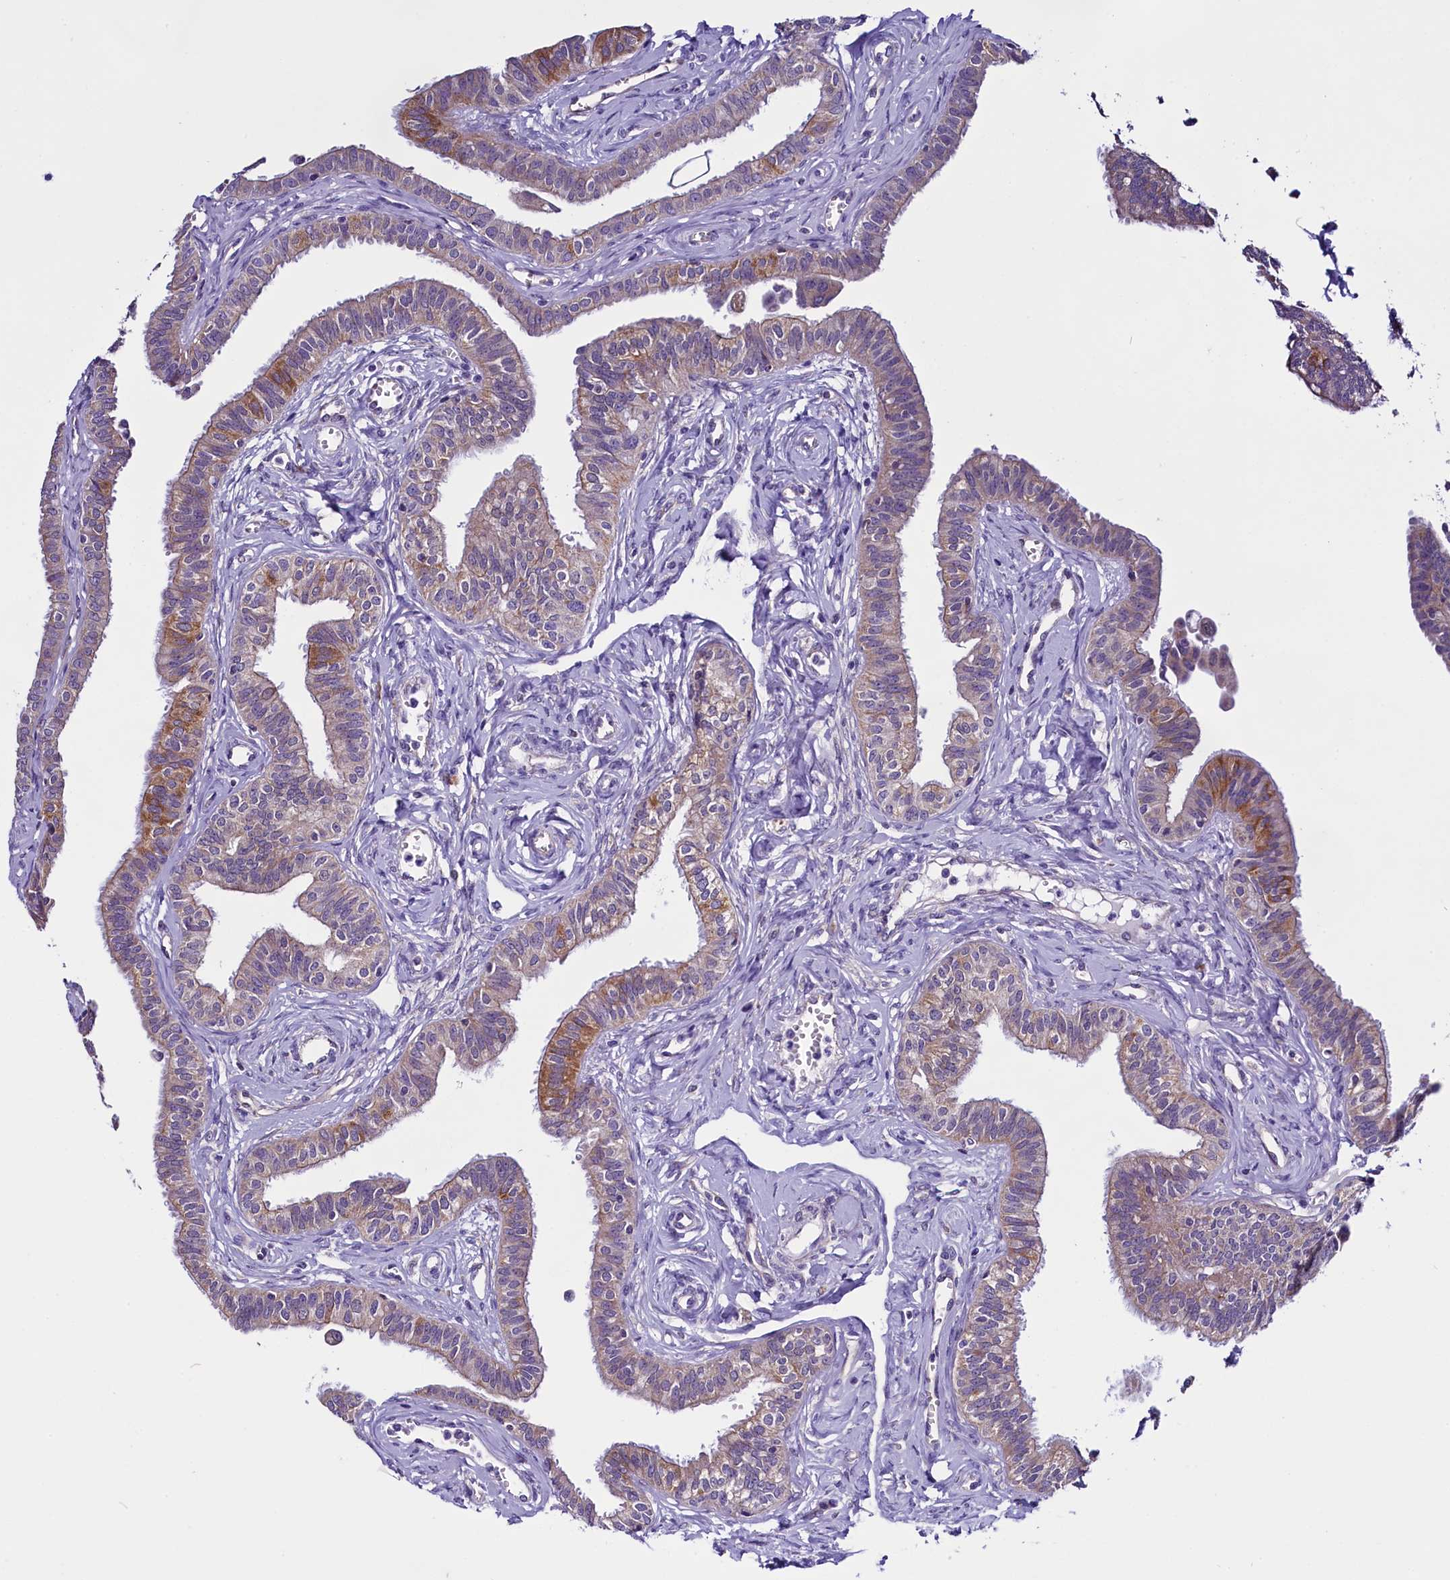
{"staining": {"intensity": "moderate", "quantity": "25%-75%", "location": "cytoplasmic/membranous"}, "tissue": "fallopian tube", "cell_type": "Glandular cells", "image_type": "normal", "snomed": [{"axis": "morphology", "description": "Normal tissue, NOS"}, {"axis": "morphology", "description": "Carcinoma, NOS"}, {"axis": "topography", "description": "Fallopian tube"}, {"axis": "topography", "description": "Ovary"}], "caption": "Immunohistochemistry (IHC) of benign fallopian tube demonstrates medium levels of moderate cytoplasmic/membranous expression in approximately 25%-75% of glandular cells. (brown staining indicates protein expression, while blue staining denotes nuclei).", "gene": "UACA", "patient": {"sex": "female", "age": 59}}